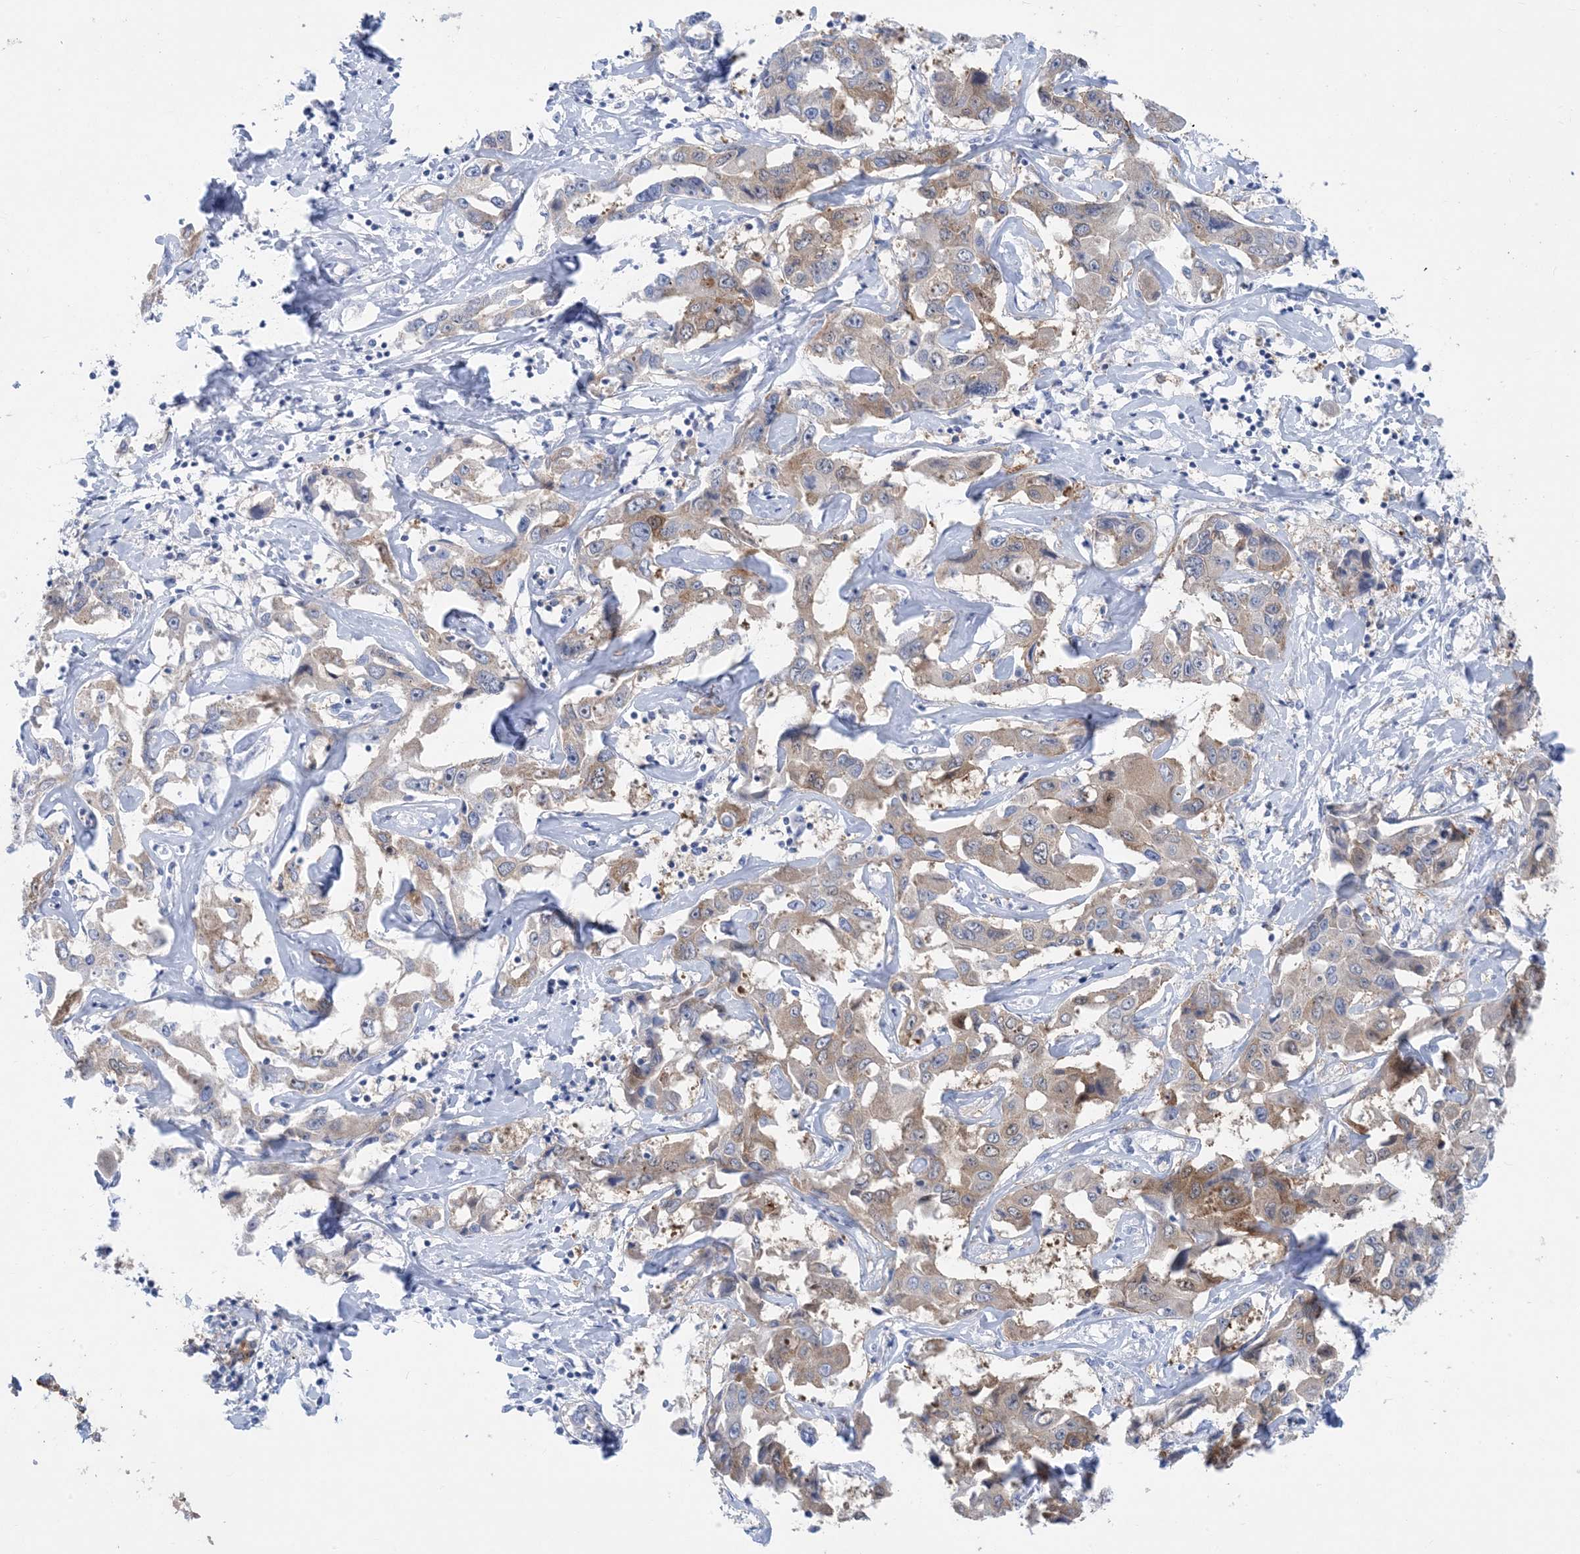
{"staining": {"intensity": "weak", "quantity": "25%-75%", "location": "cytoplasmic/membranous"}, "tissue": "liver cancer", "cell_type": "Tumor cells", "image_type": "cancer", "snomed": [{"axis": "morphology", "description": "Cholangiocarcinoma"}, {"axis": "topography", "description": "Liver"}], "caption": "This photomicrograph shows IHC staining of human liver cancer (cholangiocarcinoma), with low weak cytoplasmic/membranous staining in approximately 25%-75% of tumor cells.", "gene": "SH3YL1", "patient": {"sex": "male", "age": 59}}